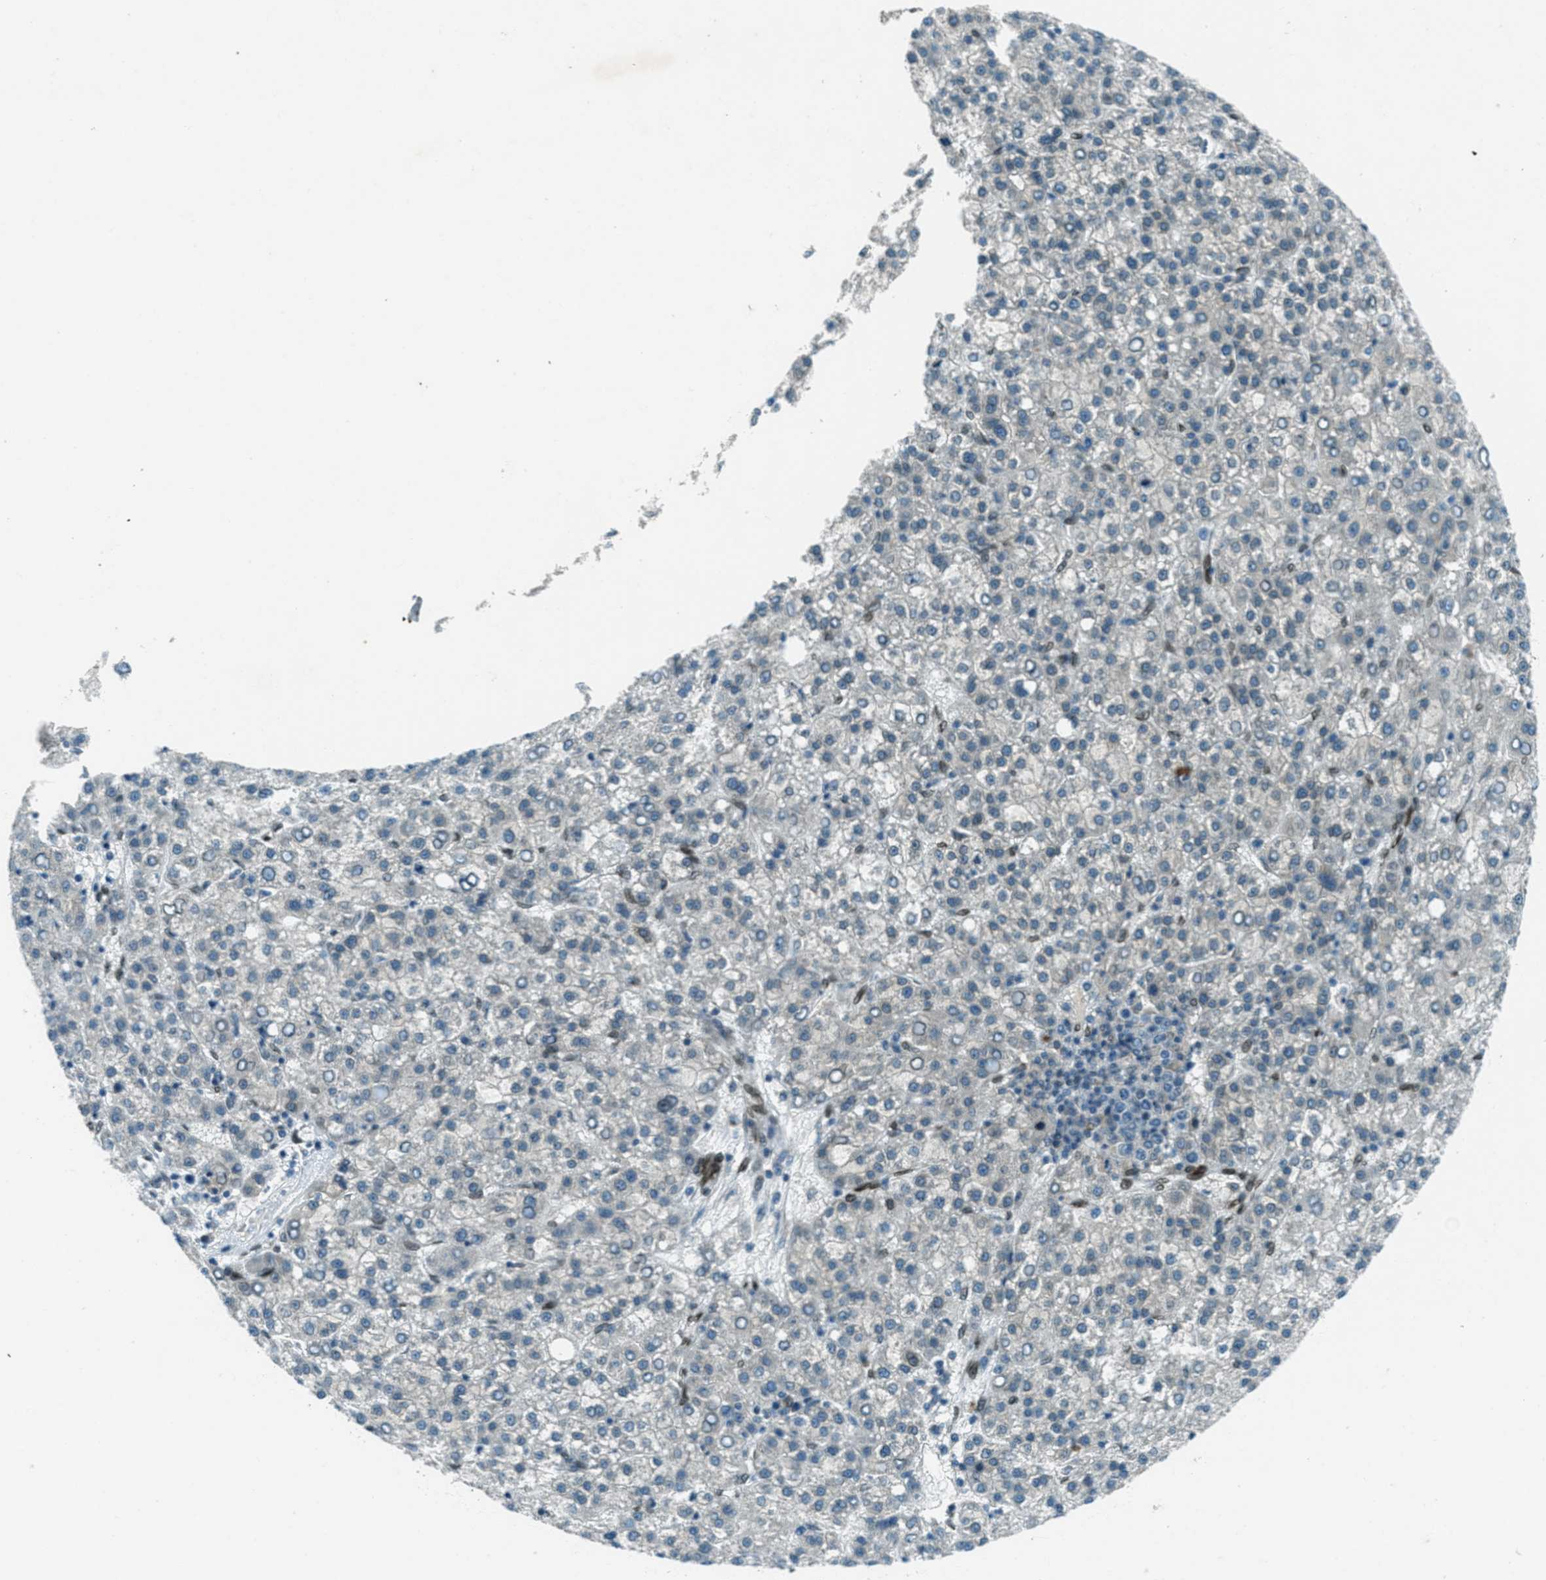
{"staining": {"intensity": "negative", "quantity": "none", "location": "none"}, "tissue": "liver cancer", "cell_type": "Tumor cells", "image_type": "cancer", "snomed": [{"axis": "morphology", "description": "Carcinoma, Hepatocellular, NOS"}, {"axis": "topography", "description": "Liver"}], "caption": "Immunohistochemistry micrograph of neoplastic tissue: liver hepatocellular carcinoma stained with DAB reveals no significant protein expression in tumor cells.", "gene": "LEMD2", "patient": {"sex": "female", "age": 58}}